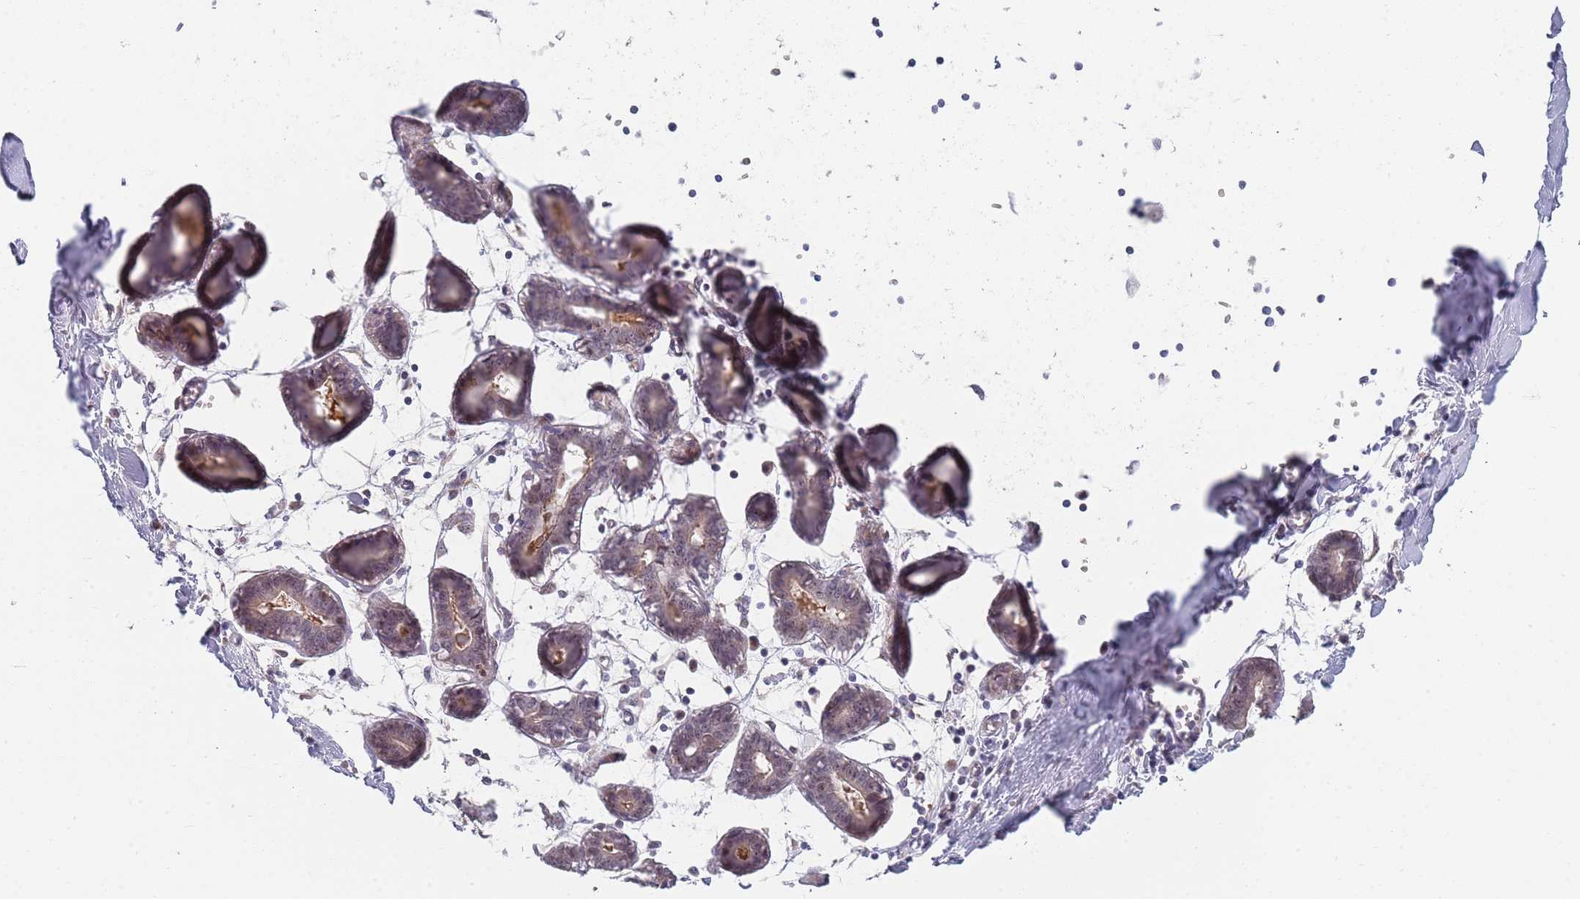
{"staining": {"intensity": "negative", "quantity": "none", "location": "none"}, "tissue": "breast", "cell_type": "Adipocytes", "image_type": "normal", "snomed": [{"axis": "morphology", "description": "Normal tissue, NOS"}, {"axis": "topography", "description": "Breast"}], "caption": "Protein analysis of unremarkable breast displays no significant staining in adipocytes.", "gene": "PLCL2", "patient": {"sex": "female", "age": 27}}